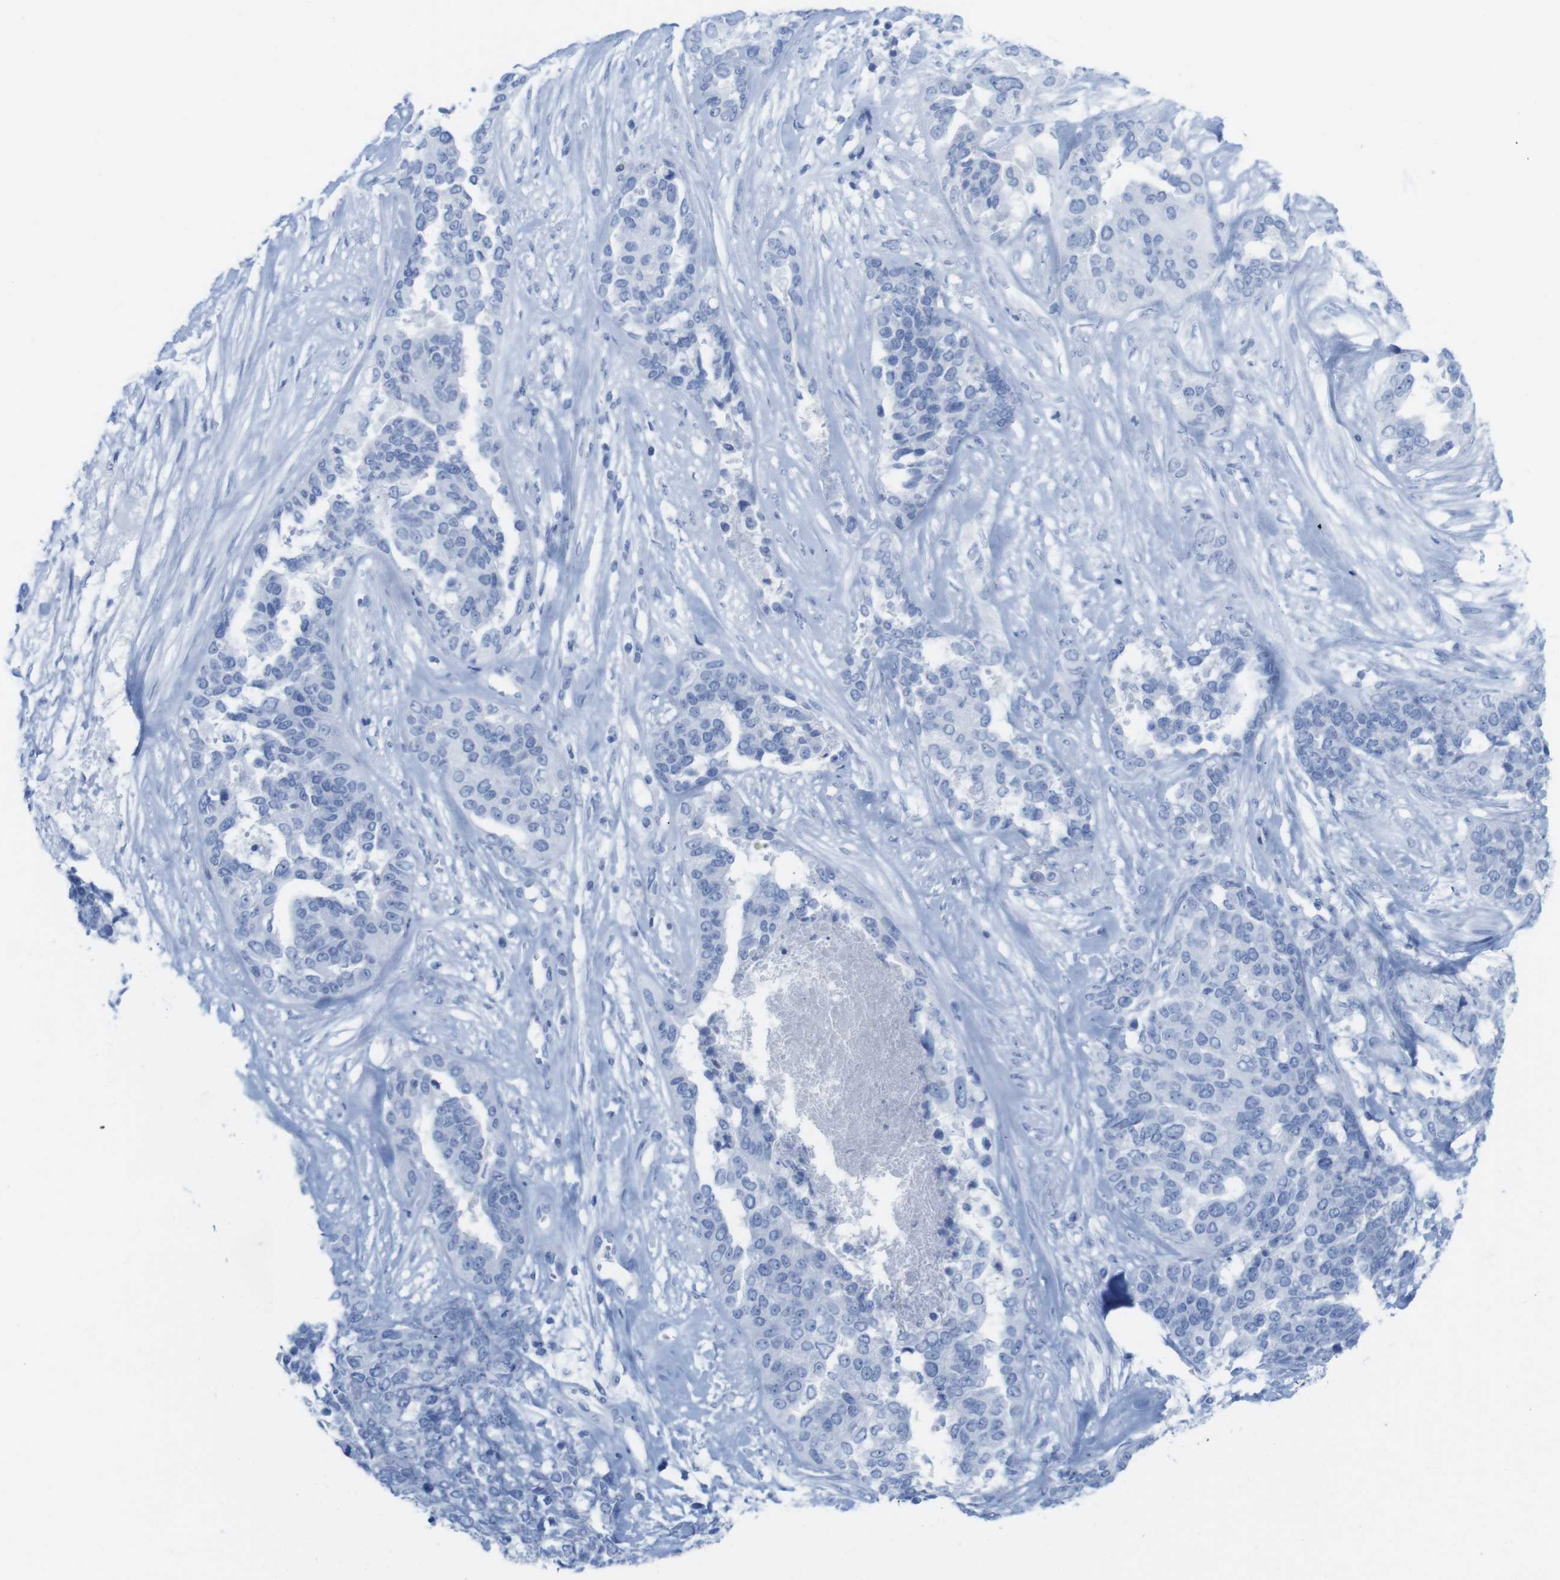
{"staining": {"intensity": "negative", "quantity": "none", "location": "none"}, "tissue": "ovarian cancer", "cell_type": "Tumor cells", "image_type": "cancer", "snomed": [{"axis": "morphology", "description": "Cystadenocarcinoma, serous, NOS"}, {"axis": "topography", "description": "Ovary"}], "caption": "IHC of human ovarian cancer (serous cystadenocarcinoma) exhibits no expression in tumor cells.", "gene": "MYH7", "patient": {"sex": "female", "age": 44}}